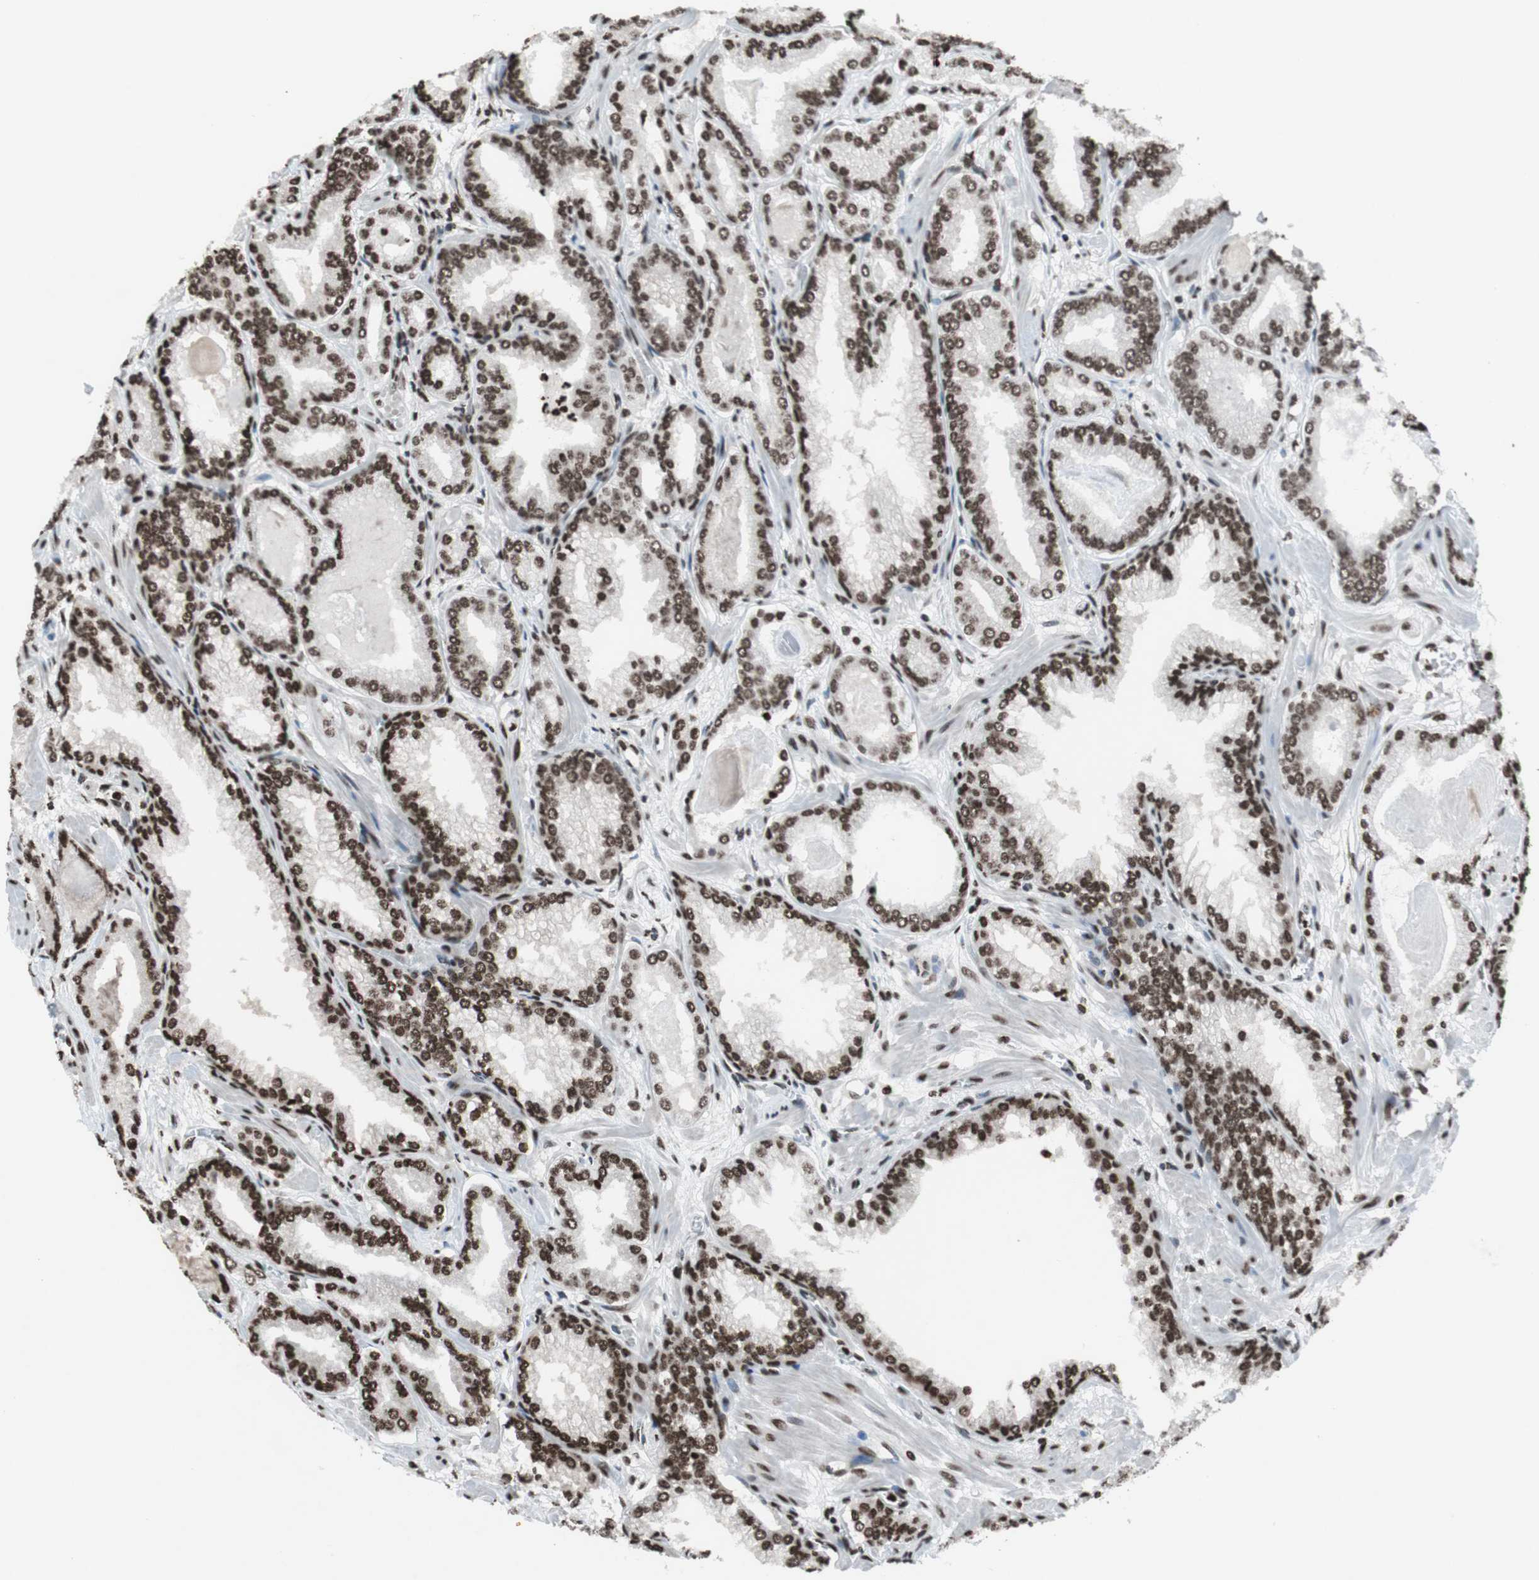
{"staining": {"intensity": "moderate", "quantity": ">75%", "location": "nuclear"}, "tissue": "prostate cancer", "cell_type": "Tumor cells", "image_type": "cancer", "snomed": [{"axis": "morphology", "description": "Adenocarcinoma, Low grade"}, {"axis": "topography", "description": "Prostate"}], "caption": "Protein analysis of prostate cancer tissue exhibits moderate nuclear positivity in approximately >75% of tumor cells.", "gene": "NCOA3", "patient": {"sex": "male", "age": 59}}